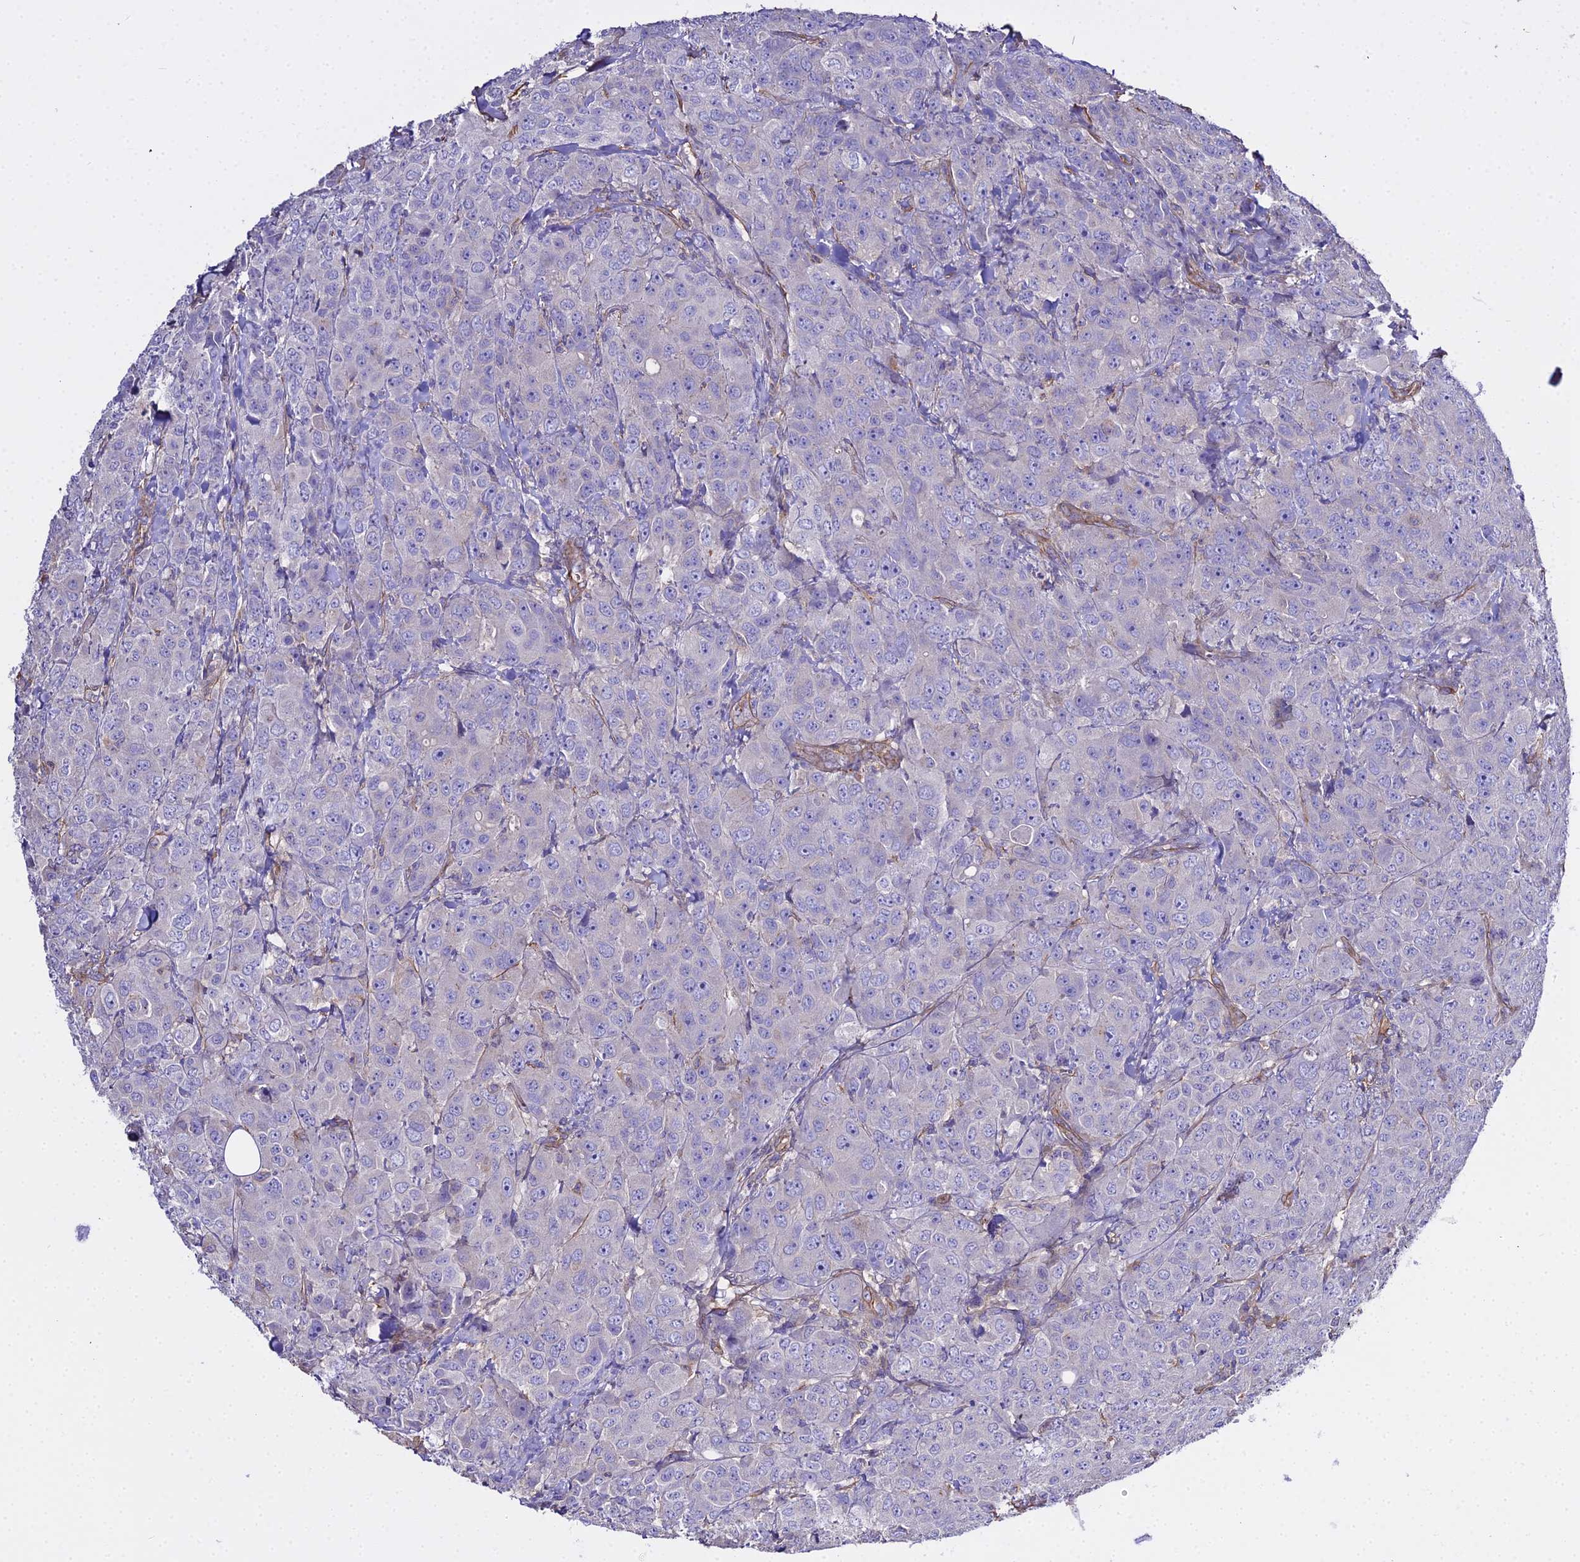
{"staining": {"intensity": "negative", "quantity": "none", "location": "none"}, "tissue": "breast cancer", "cell_type": "Tumor cells", "image_type": "cancer", "snomed": [{"axis": "morphology", "description": "Duct carcinoma"}, {"axis": "topography", "description": "Breast"}], "caption": "This is a image of immunohistochemistry staining of intraductal carcinoma (breast), which shows no positivity in tumor cells. (Immunohistochemistry, brightfield microscopy, high magnification).", "gene": "GLYAT", "patient": {"sex": "female", "age": 43}}